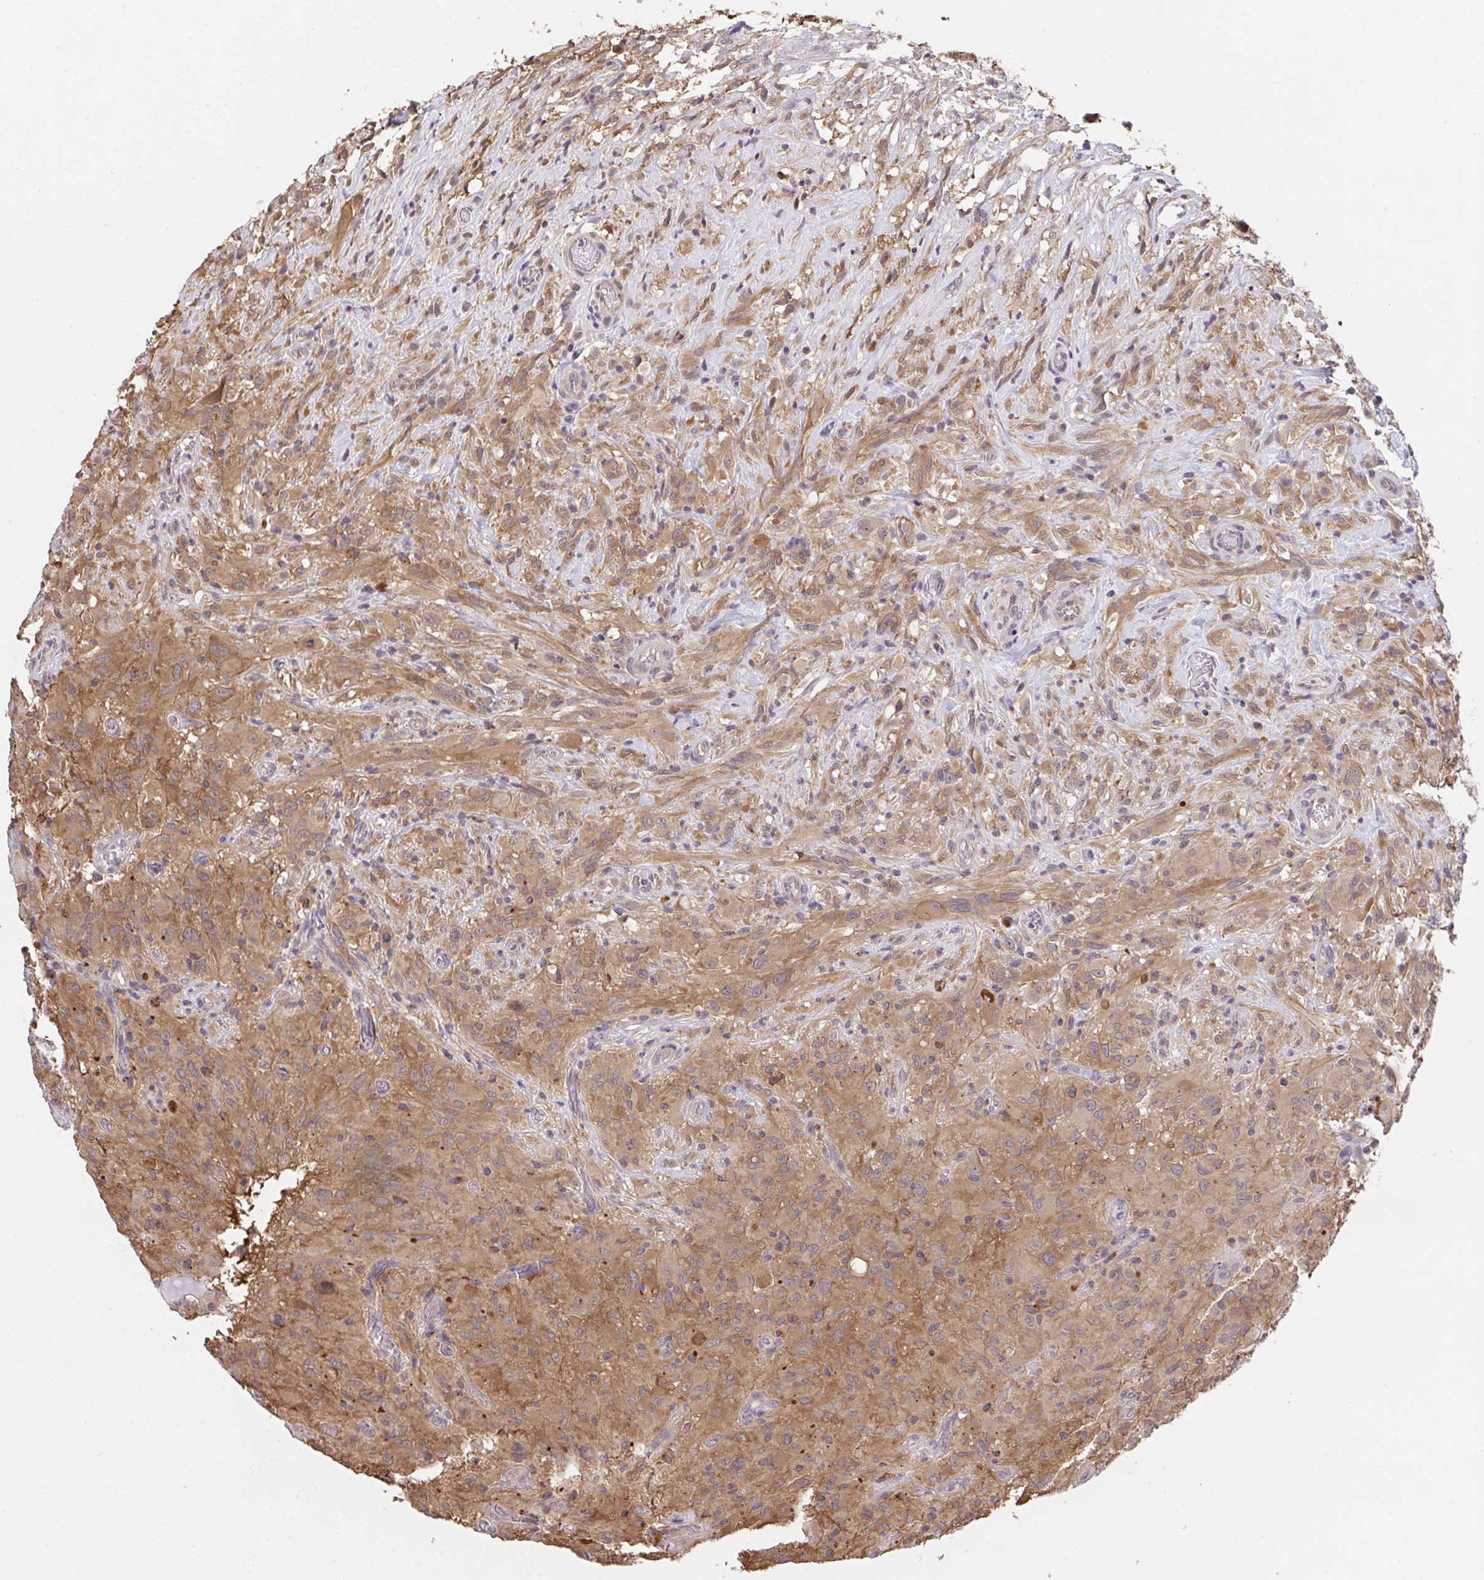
{"staining": {"intensity": "moderate", "quantity": ">75%", "location": "cytoplasmic/membranous"}, "tissue": "glioma", "cell_type": "Tumor cells", "image_type": "cancer", "snomed": [{"axis": "morphology", "description": "Glioma, malignant, High grade"}, {"axis": "topography", "description": "Brain"}], "caption": "Glioma was stained to show a protein in brown. There is medium levels of moderate cytoplasmic/membranous positivity in approximately >75% of tumor cells.", "gene": "C12orf57", "patient": {"sex": "male", "age": 71}}